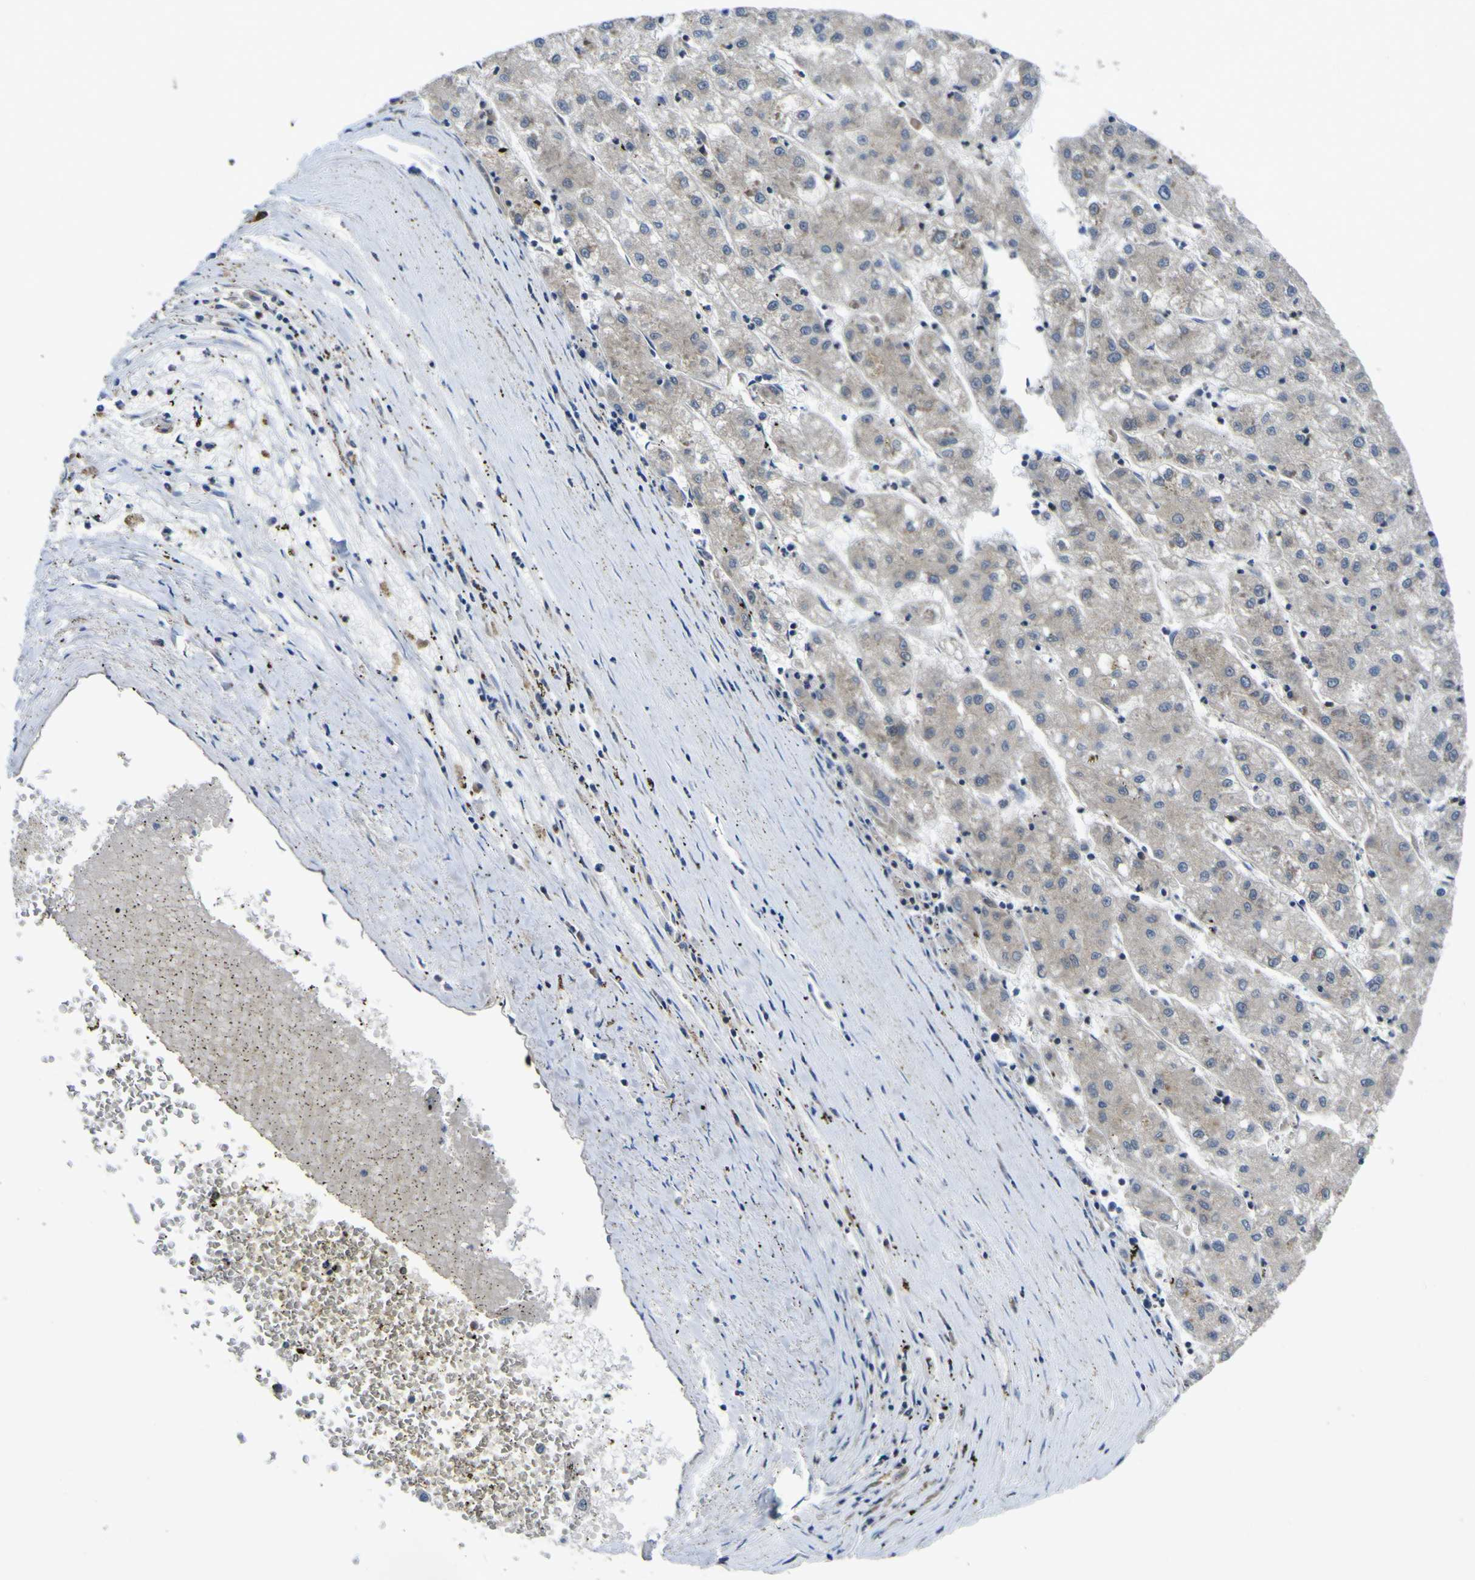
{"staining": {"intensity": "negative", "quantity": "none", "location": "none"}, "tissue": "liver cancer", "cell_type": "Tumor cells", "image_type": "cancer", "snomed": [{"axis": "morphology", "description": "Carcinoma, Hepatocellular, NOS"}, {"axis": "topography", "description": "Liver"}], "caption": "A high-resolution image shows IHC staining of hepatocellular carcinoma (liver), which reveals no significant staining in tumor cells.", "gene": "EML2", "patient": {"sex": "male", "age": 72}}